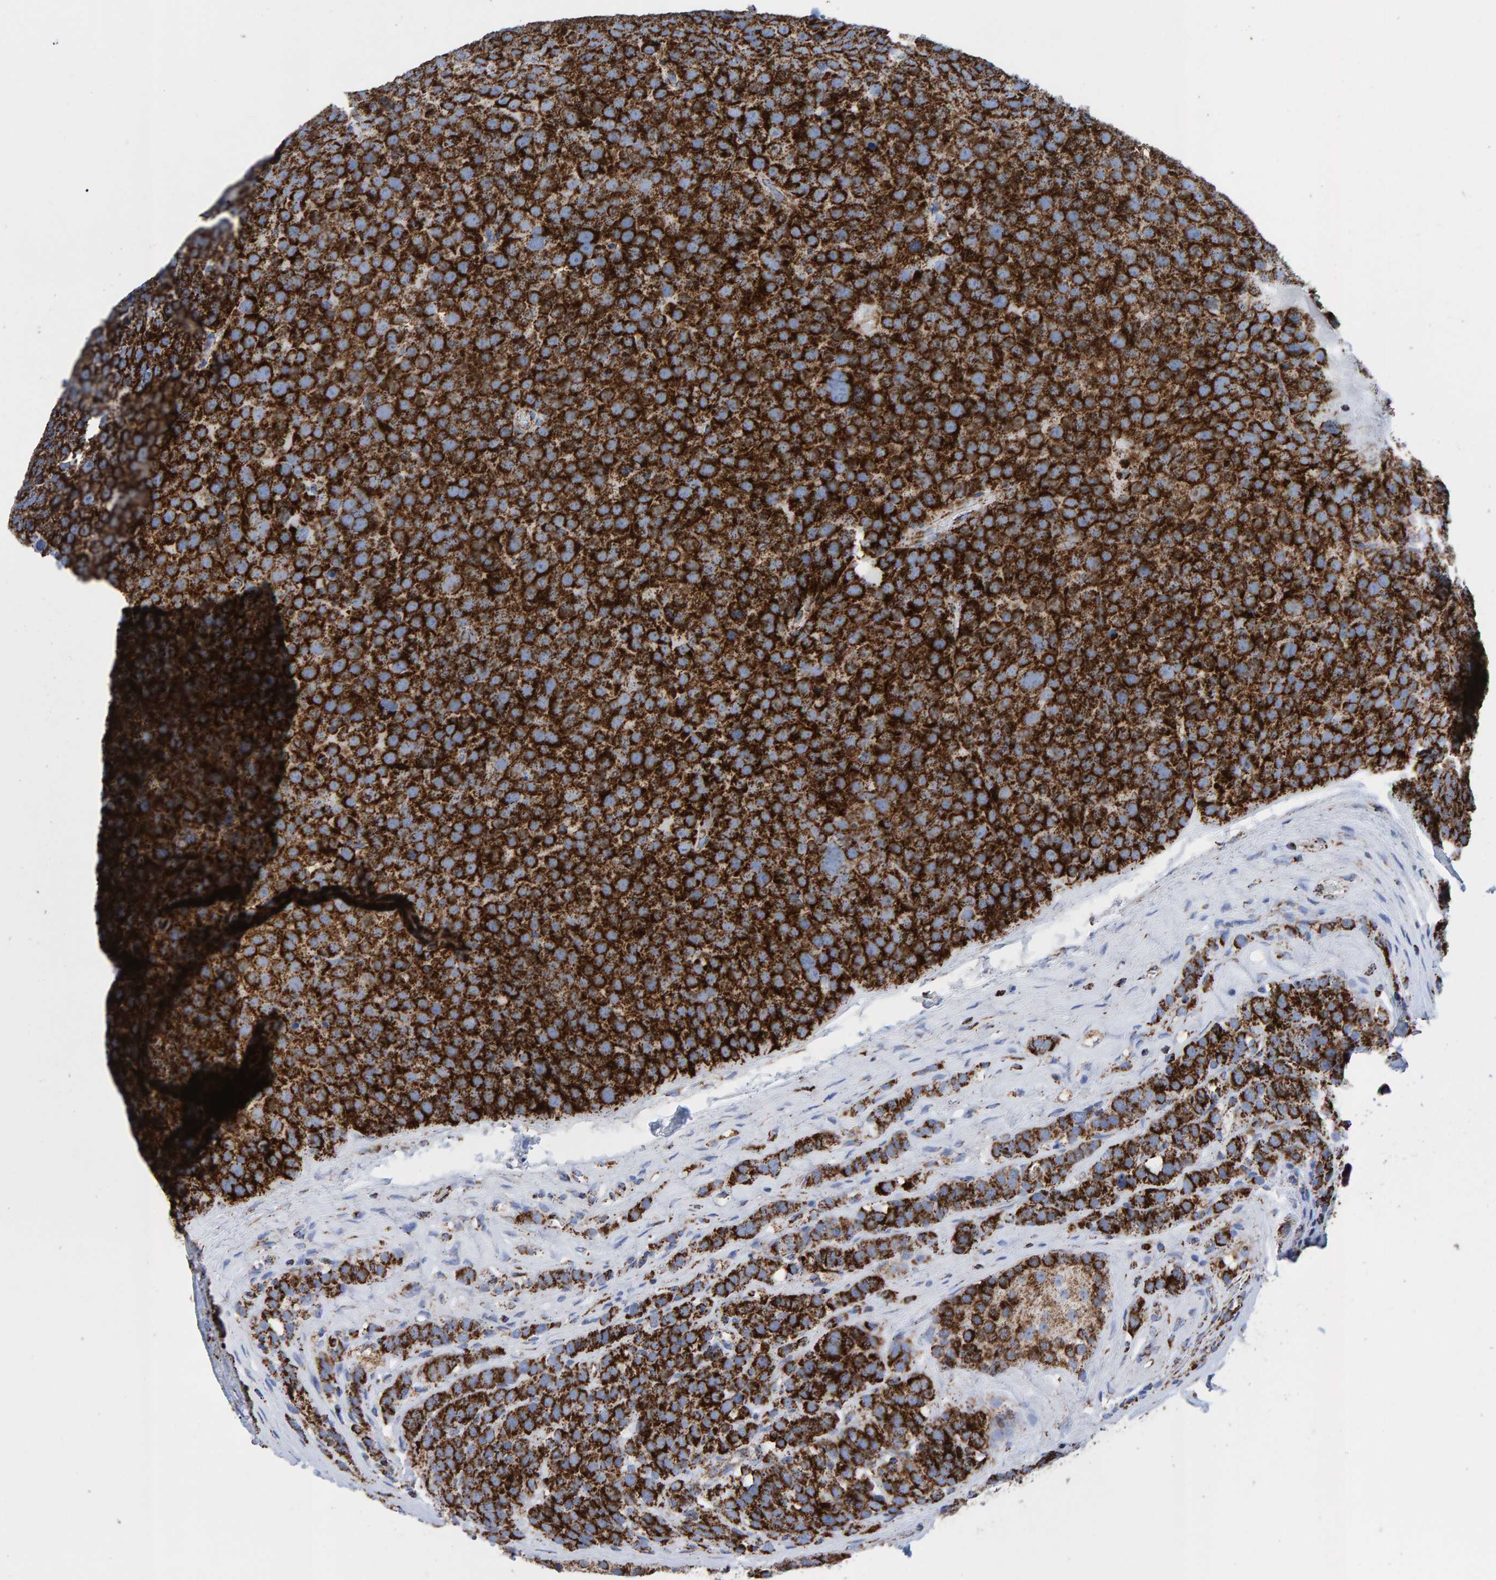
{"staining": {"intensity": "strong", "quantity": ">75%", "location": "cytoplasmic/membranous"}, "tissue": "testis cancer", "cell_type": "Tumor cells", "image_type": "cancer", "snomed": [{"axis": "morphology", "description": "Seminoma, NOS"}, {"axis": "topography", "description": "Testis"}], "caption": "The immunohistochemical stain highlights strong cytoplasmic/membranous expression in tumor cells of seminoma (testis) tissue.", "gene": "ENSG00000262660", "patient": {"sex": "male", "age": 71}}